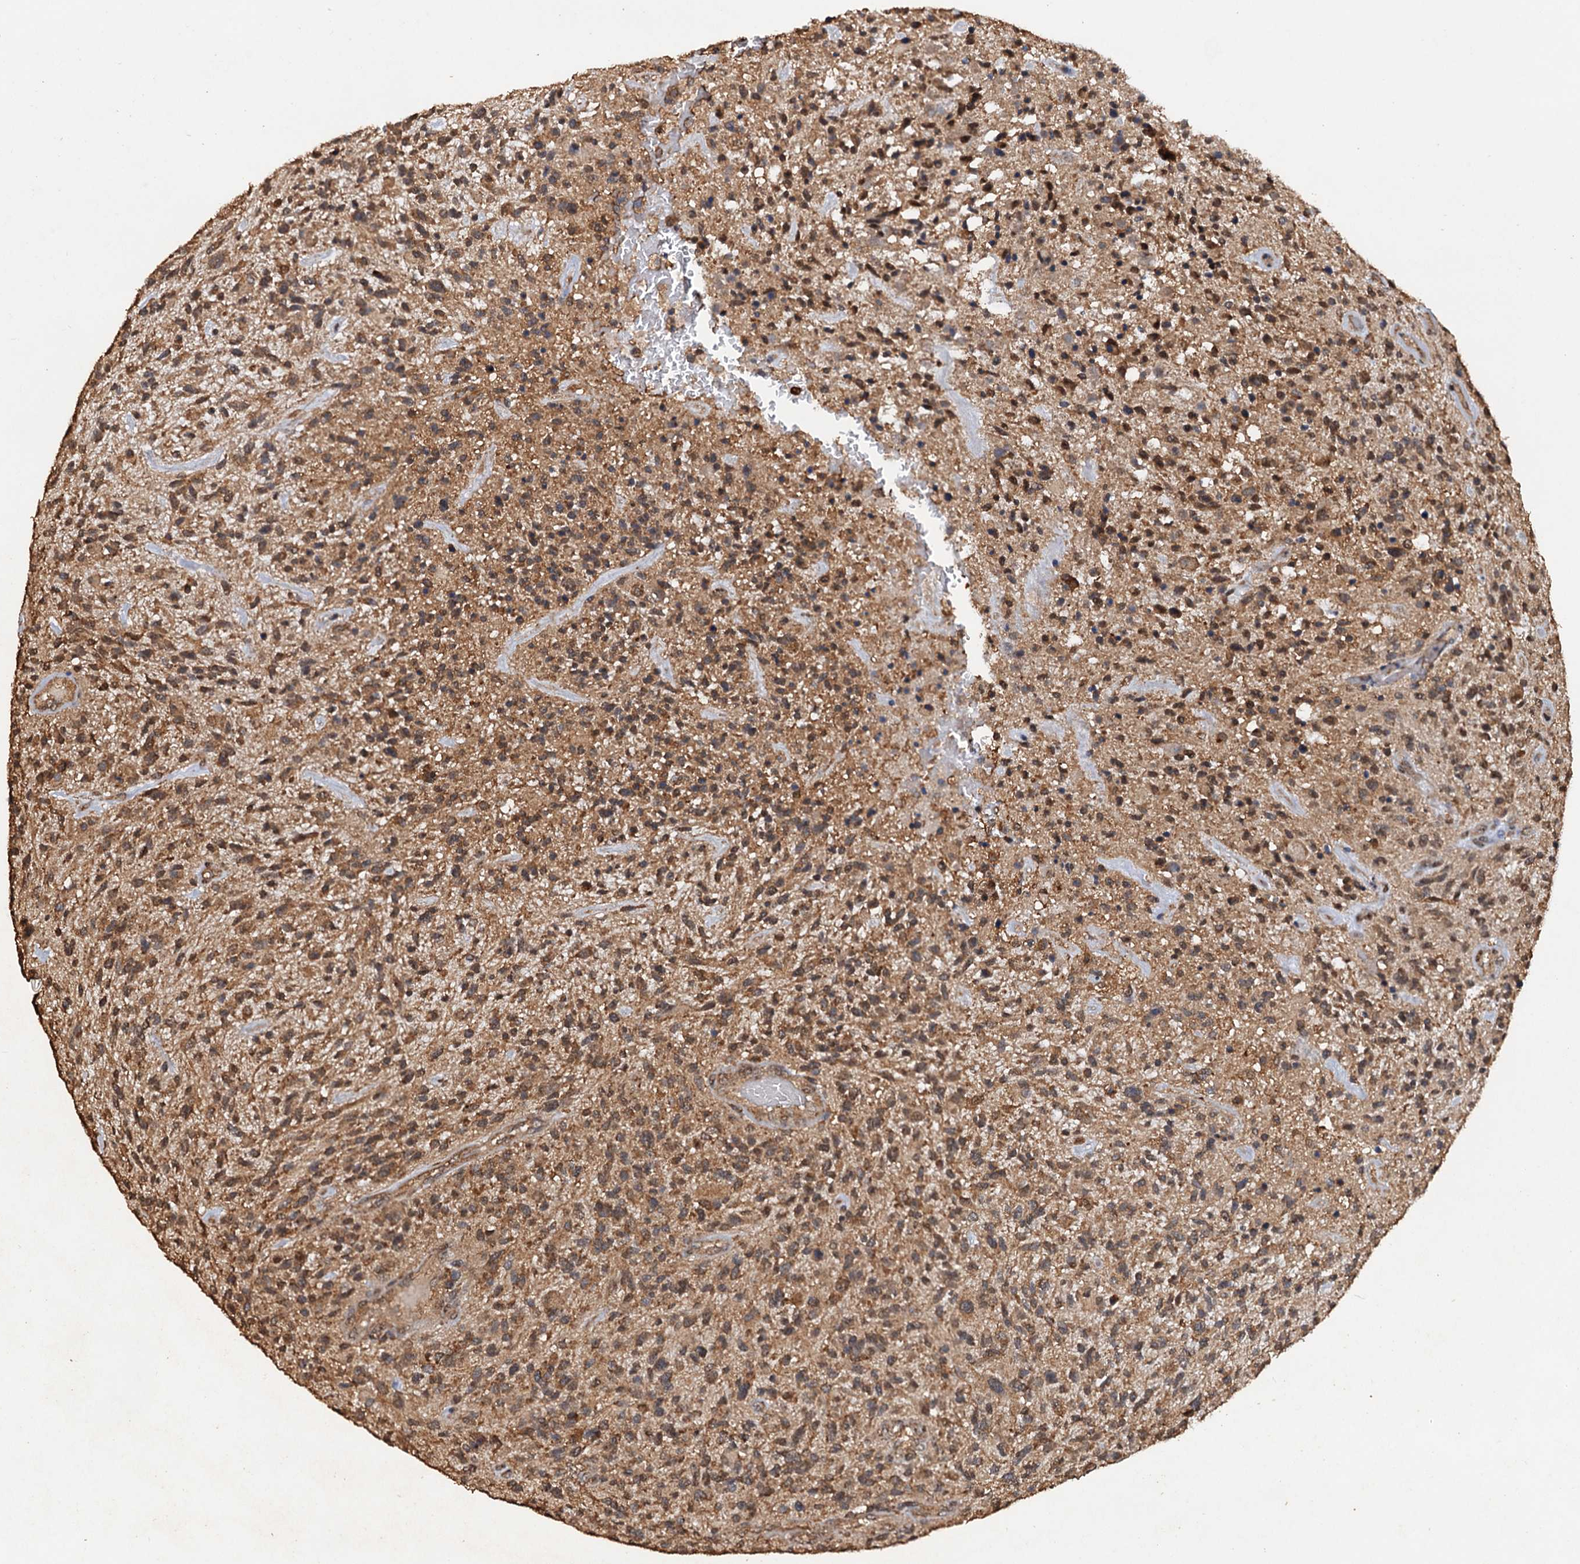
{"staining": {"intensity": "moderate", "quantity": ">75%", "location": "cytoplasmic/membranous"}, "tissue": "glioma", "cell_type": "Tumor cells", "image_type": "cancer", "snomed": [{"axis": "morphology", "description": "Glioma, malignant, High grade"}, {"axis": "topography", "description": "Brain"}], "caption": "High-magnification brightfield microscopy of malignant glioma (high-grade) stained with DAB (3,3'-diaminobenzidine) (brown) and counterstained with hematoxylin (blue). tumor cells exhibit moderate cytoplasmic/membranous staining is appreciated in about>75% of cells. (Stains: DAB (3,3'-diaminobenzidine) in brown, nuclei in blue, Microscopy: brightfield microscopy at high magnification).", "gene": "PSMD9", "patient": {"sex": "male", "age": 47}}